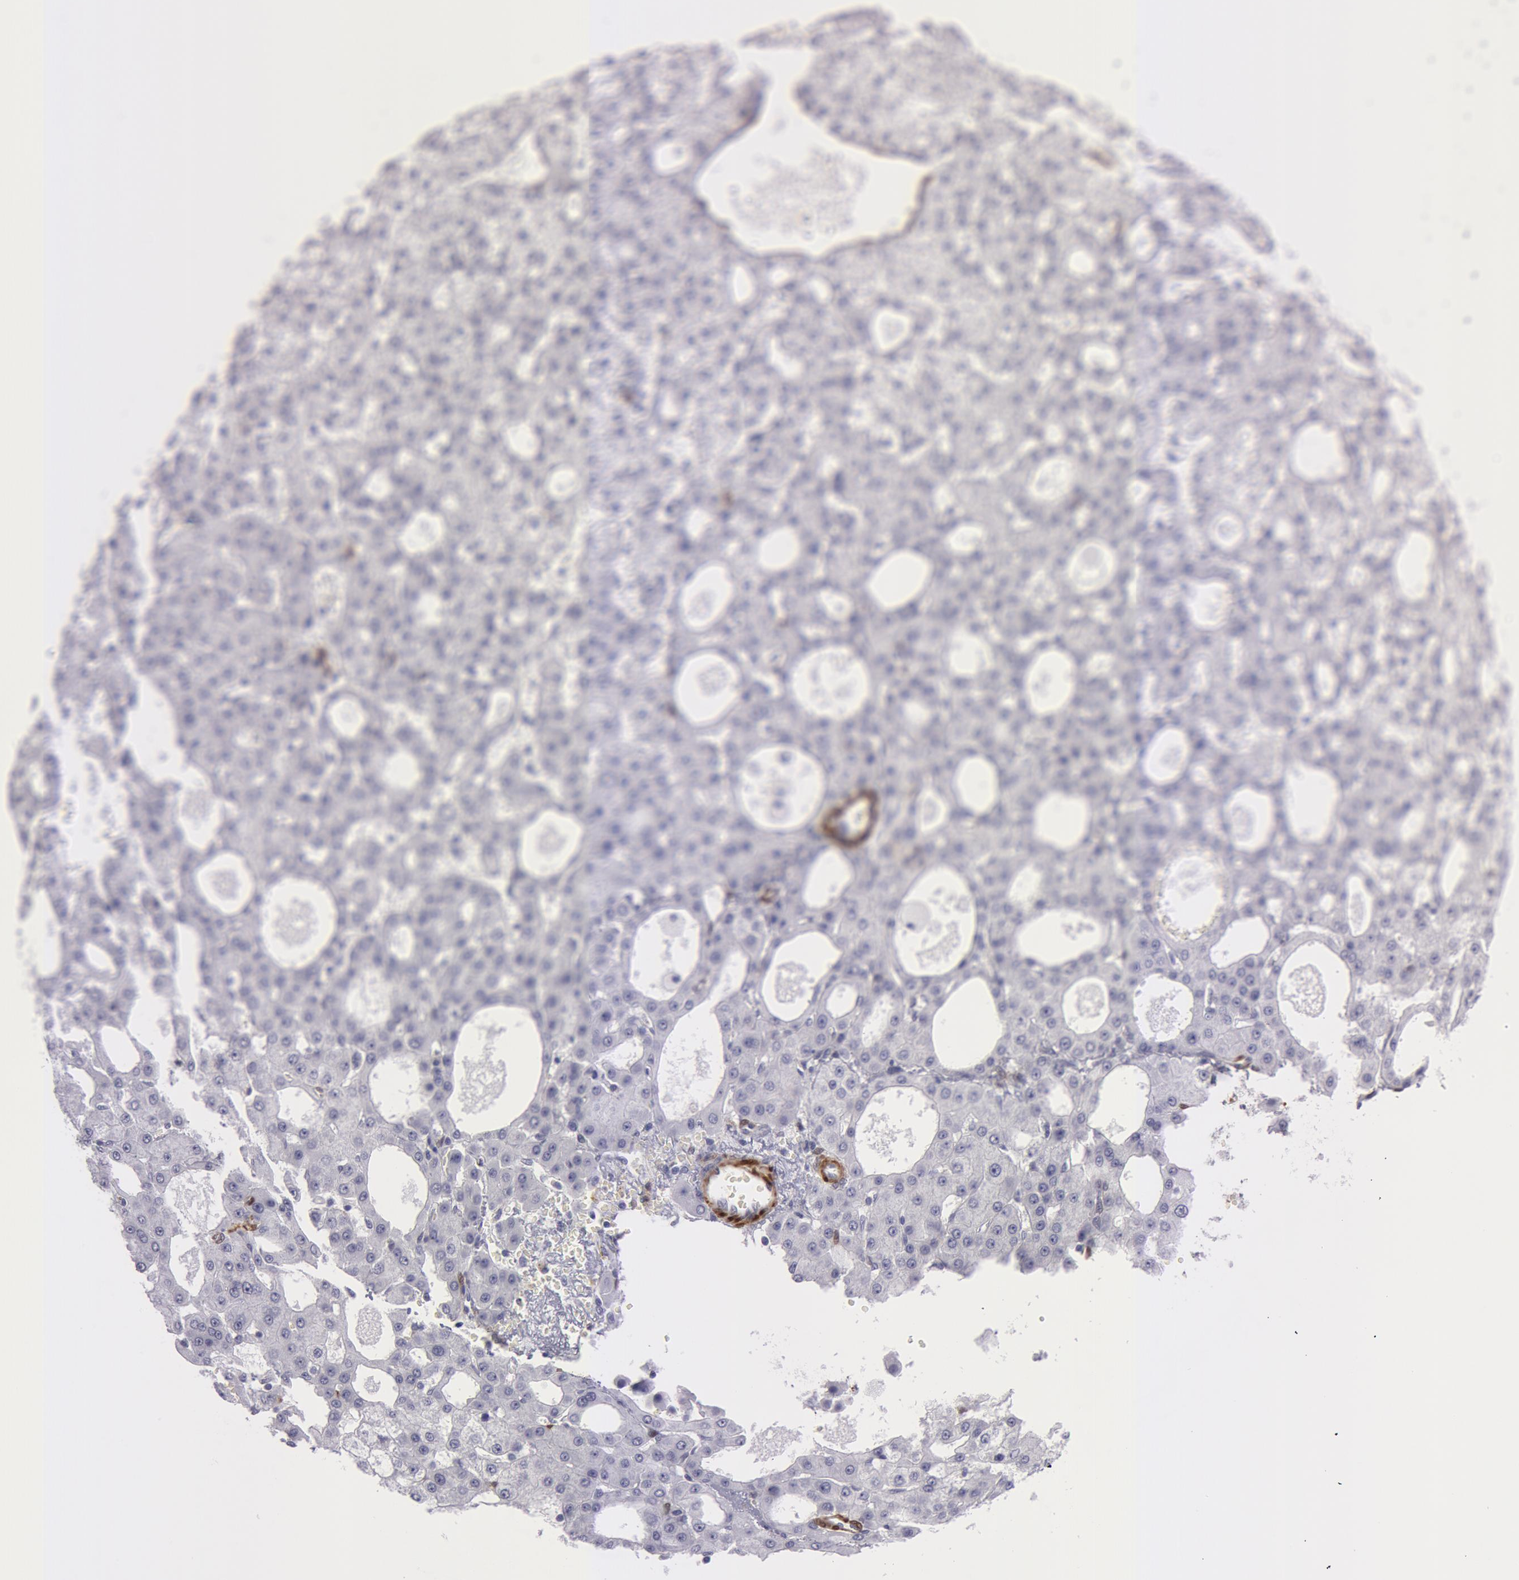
{"staining": {"intensity": "negative", "quantity": "none", "location": "none"}, "tissue": "liver cancer", "cell_type": "Tumor cells", "image_type": "cancer", "snomed": [{"axis": "morphology", "description": "Carcinoma, Hepatocellular, NOS"}, {"axis": "topography", "description": "Liver"}], "caption": "Human liver hepatocellular carcinoma stained for a protein using immunohistochemistry (IHC) reveals no positivity in tumor cells.", "gene": "TAGLN", "patient": {"sex": "male", "age": 47}}